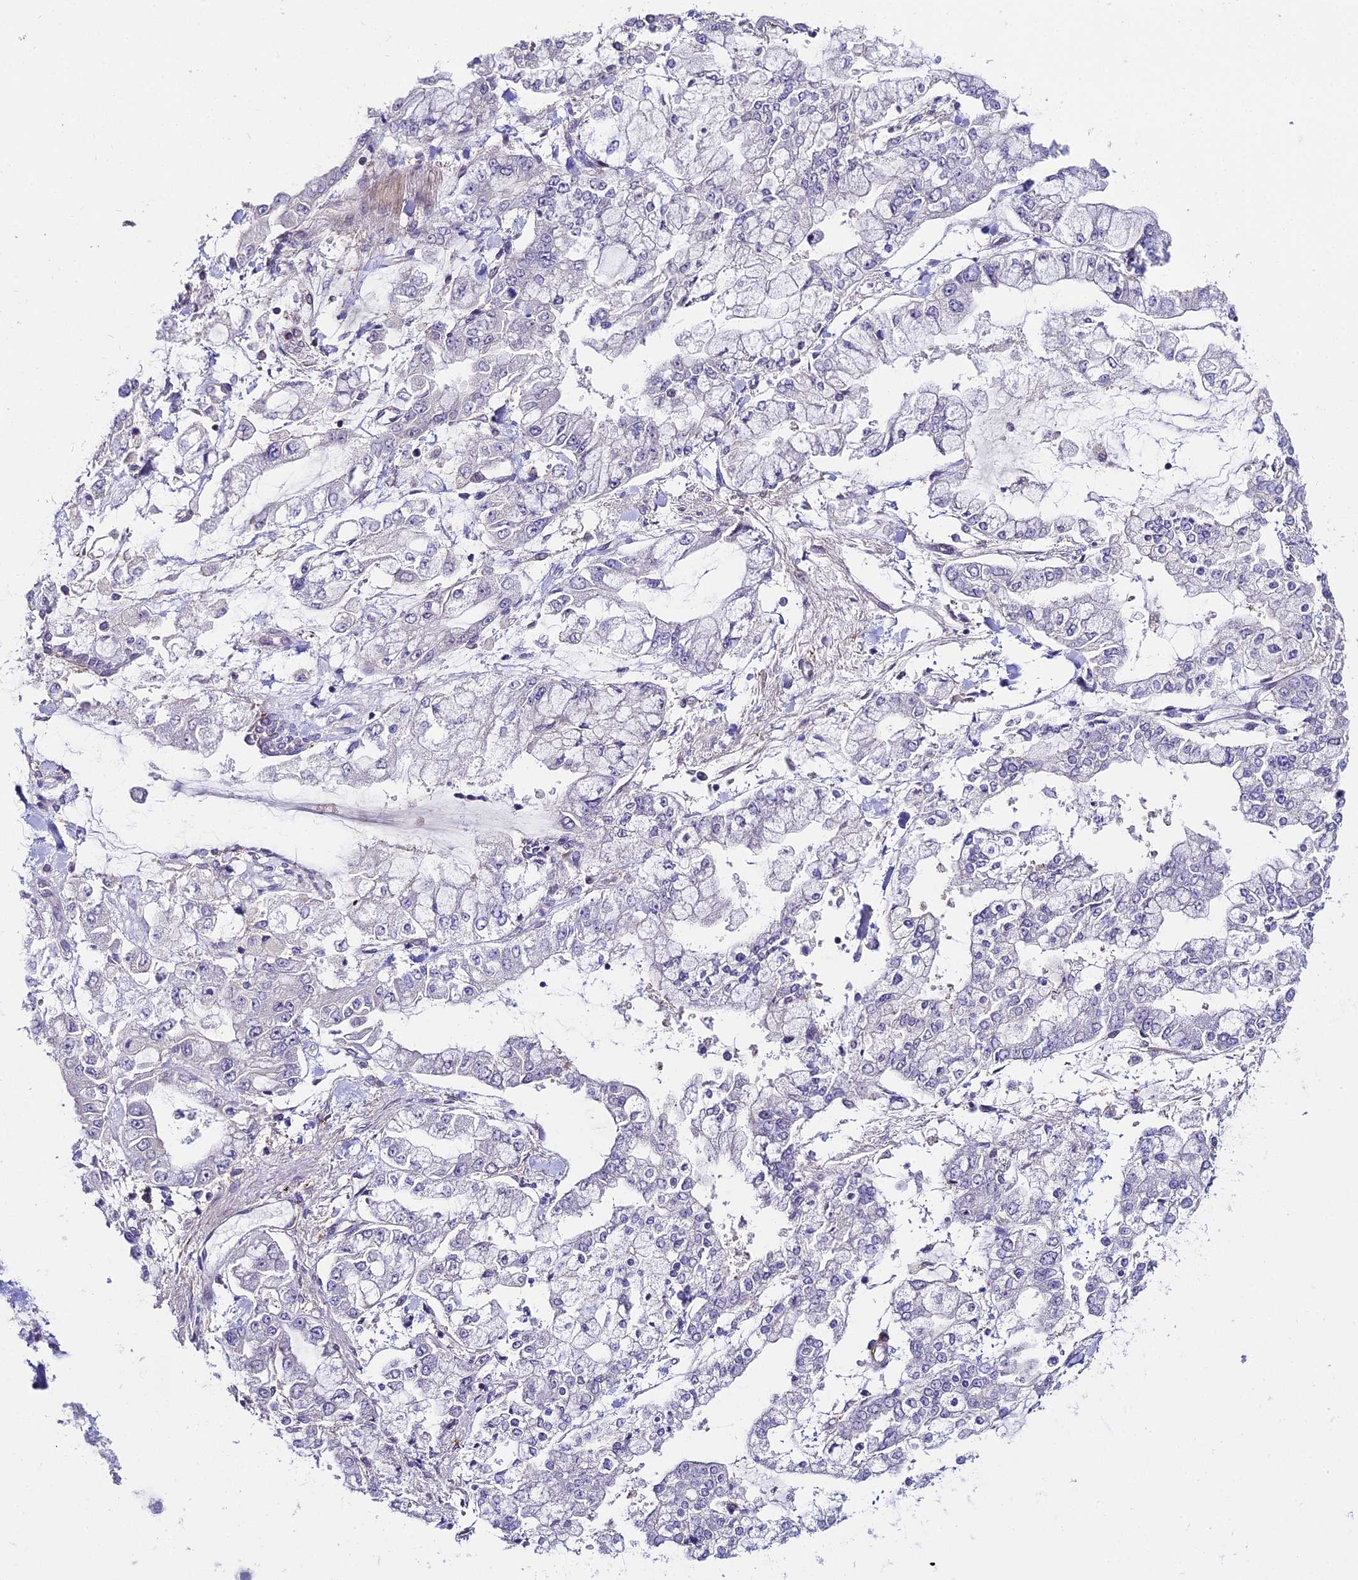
{"staining": {"intensity": "negative", "quantity": "none", "location": "none"}, "tissue": "stomach cancer", "cell_type": "Tumor cells", "image_type": "cancer", "snomed": [{"axis": "morphology", "description": "Normal tissue, NOS"}, {"axis": "morphology", "description": "Adenocarcinoma, NOS"}, {"axis": "topography", "description": "Stomach, upper"}, {"axis": "topography", "description": "Stomach"}], "caption": "Tumor cells are negative for brown protein staining in adenocarcinoma (stomach).", "gene": "DDX19A", "patient": {"sex": "male", "age": 76}}